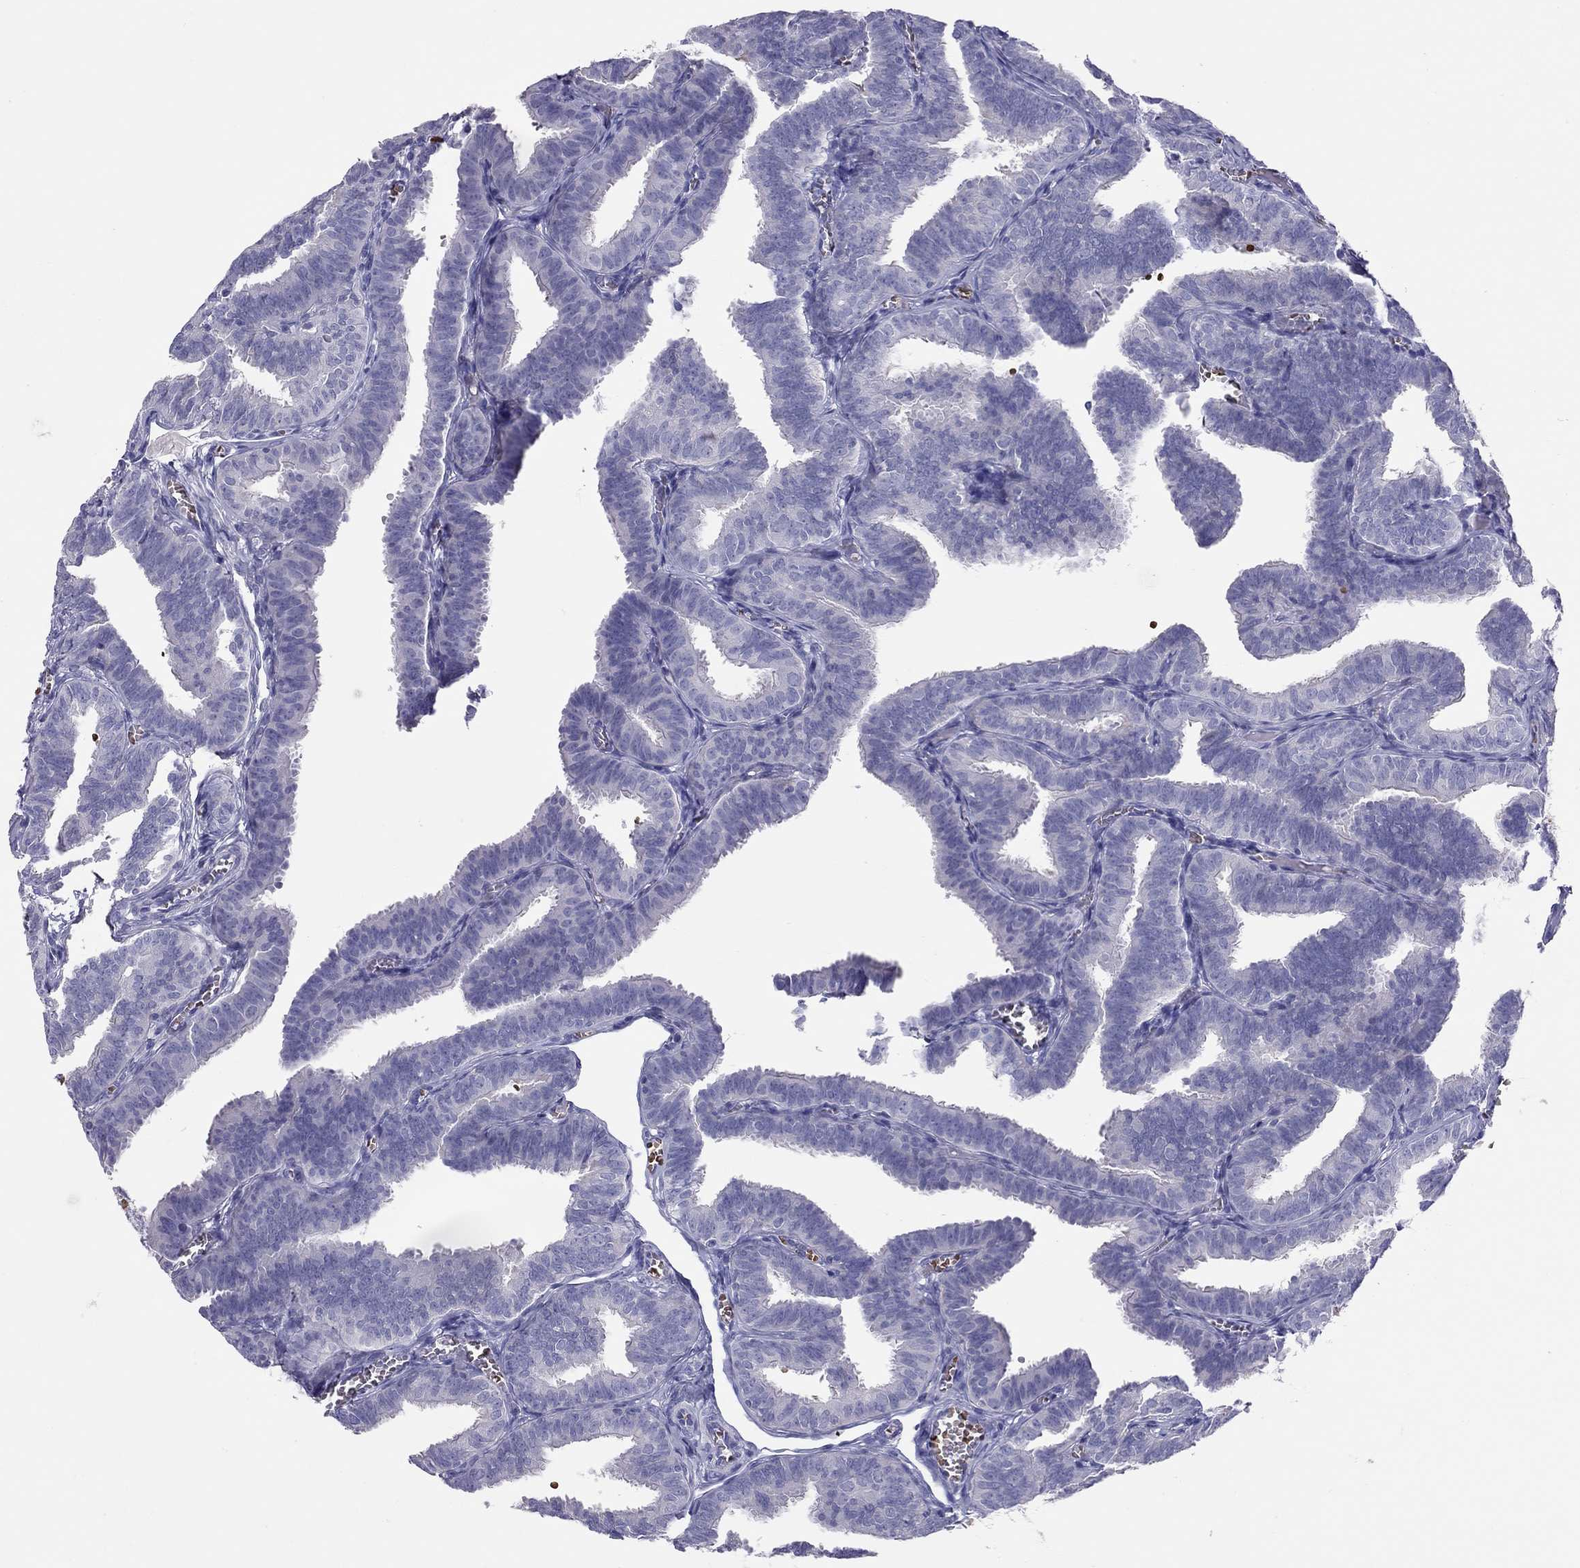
{"staining": {"intensity": "negative", "quantity": "none", "location": "none"}, "tissue": "fallopian tube", "cell_type": "Glandular cells", "image_type": "normal", "snomed": [{"axis": "morphology", "description": "Normal tissue, NOS"}, {"axis": "topography", "description": "Fallopian tube"}], "caption": "Immunohistochemical staining of unremarkable fallopian tube shows no significant positivity in glandular cells.", "gene": "FRMD1", "patient": {"sex": "female", "age": 25}}